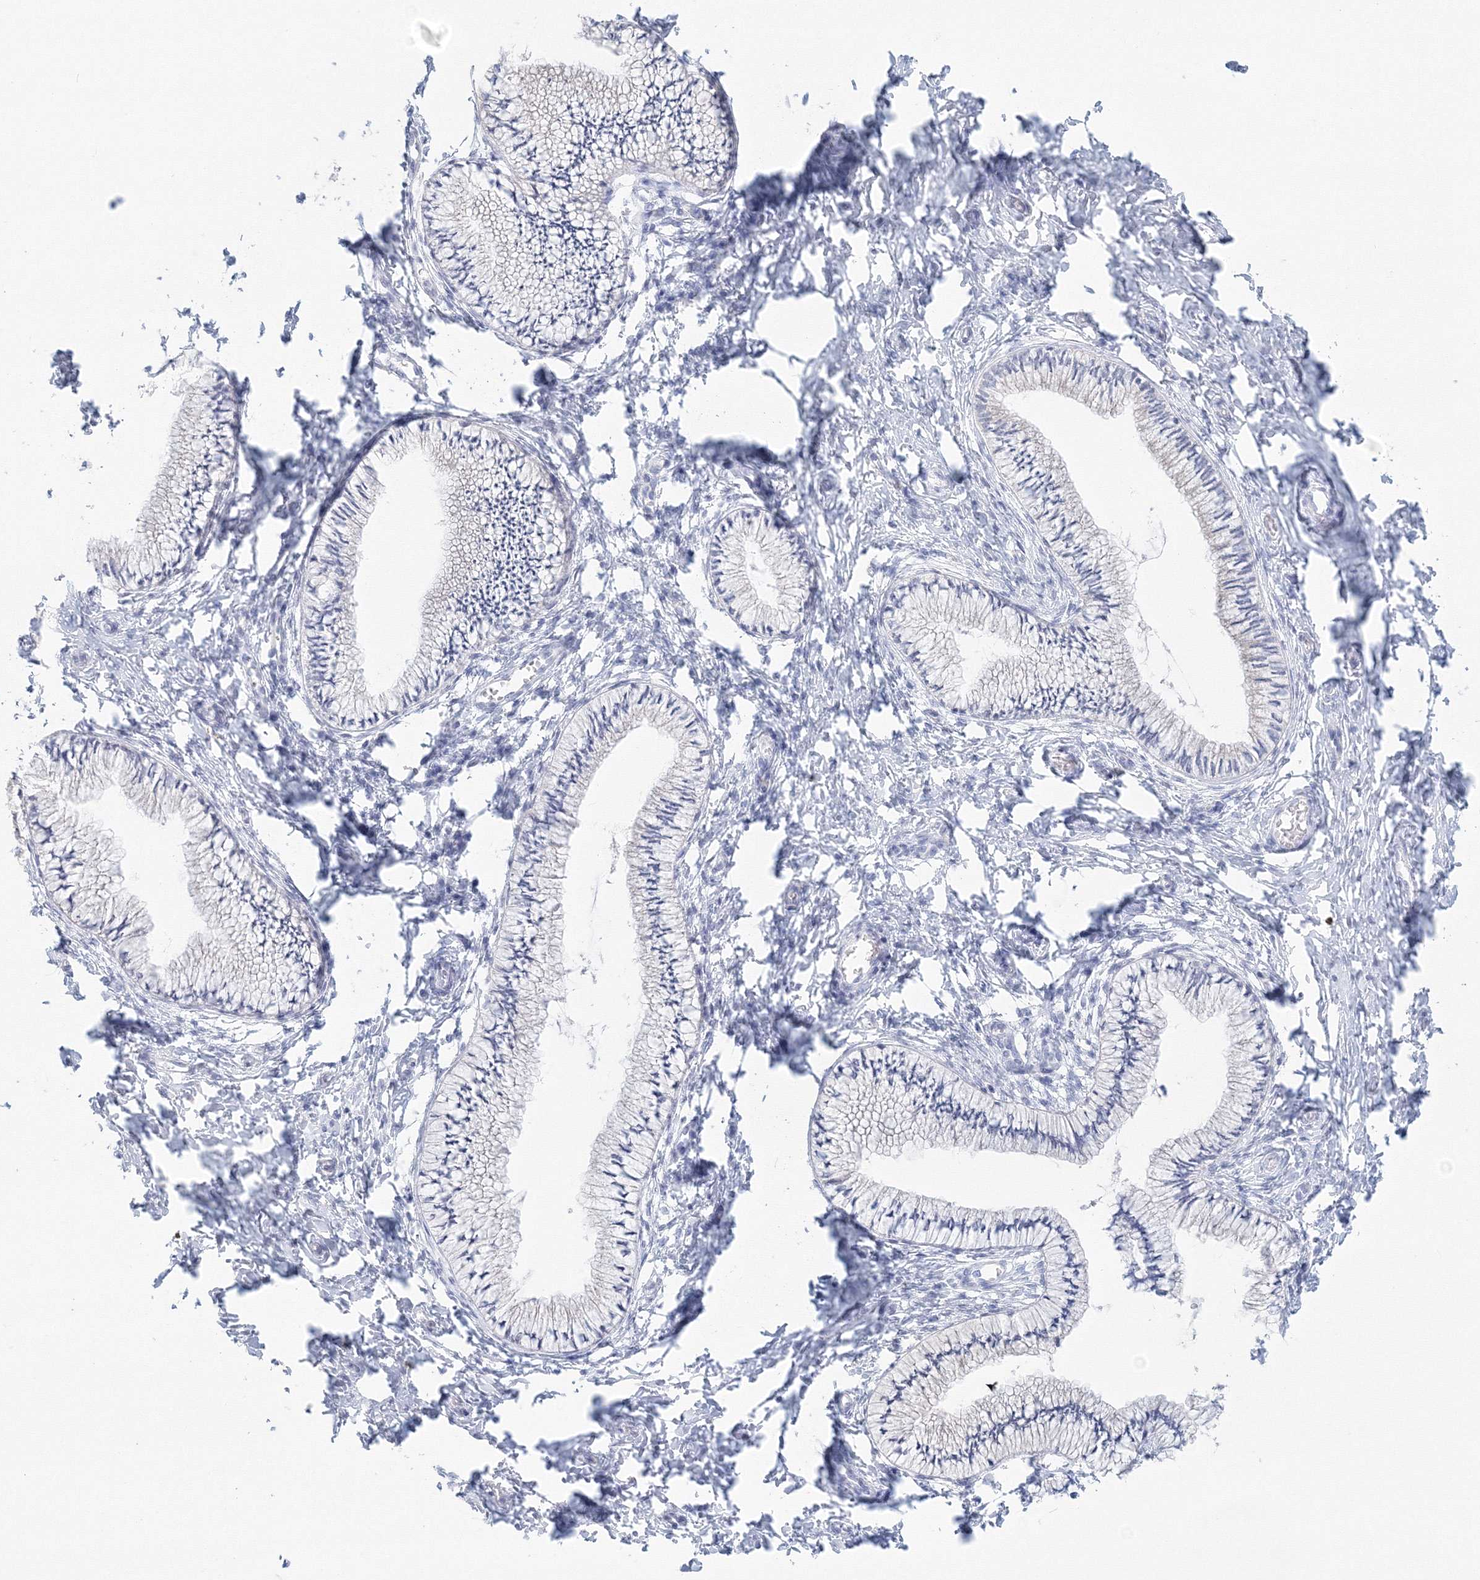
{"staining": {"intensity": "negative", "quantity": "none", "location": "none"}, "tissue": "cervix", "cell_type": "Glandular cells", "image_type": "normal", "snomed": [{"axis": "morphology", "description": "Normal tissue, NOS"}, {"axis": "topography", "description": "Cervix"}], "caption": "Immunohistochemistry (IHC) histopathology image of unremarkable cervix stained for a protein (brown), which reveals no positivity in glandular cells.", "gene": "VSIG1", "patient": {"sex": "female", "age": 36}}